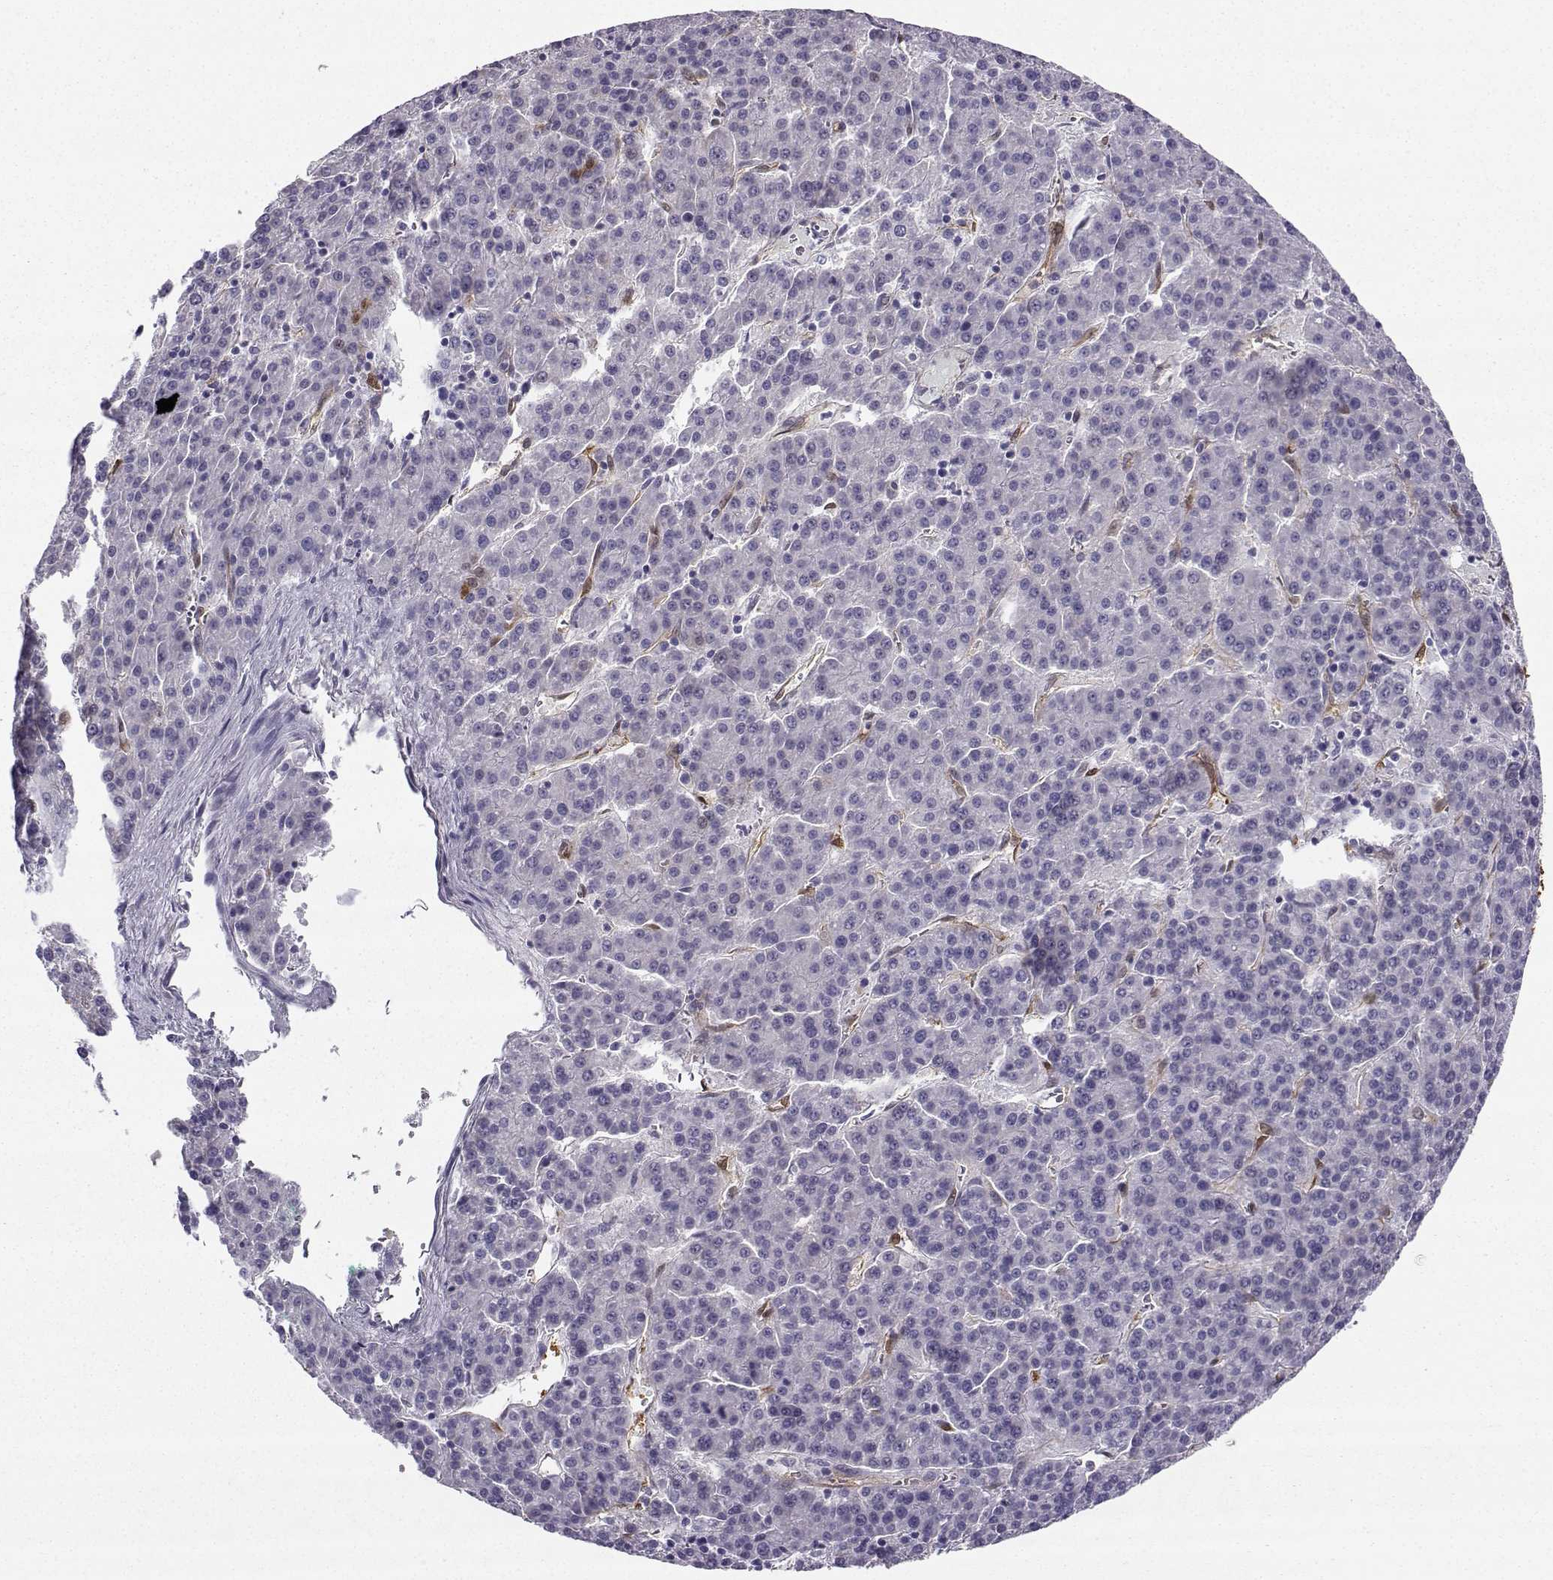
{"staining": {"intensity": "negative", "quantity": "none", "location": "none"}, "tissue": "liver cancer", "cell_type": "Tumor cells", "image_type": "cancer", "snomed": [{"axis": "morphology", "description": "Carcinoma, Hepatocellular, NOS"}, {"axis": "topography", "description": "Liver"}], "caption": "Immunohistochemistry (IHC) of liver hepatocellular carcinoma exhibits no expression in tumor cells.", "gene": "NQO1", "patient": {"sex": "female", "age": 58}}